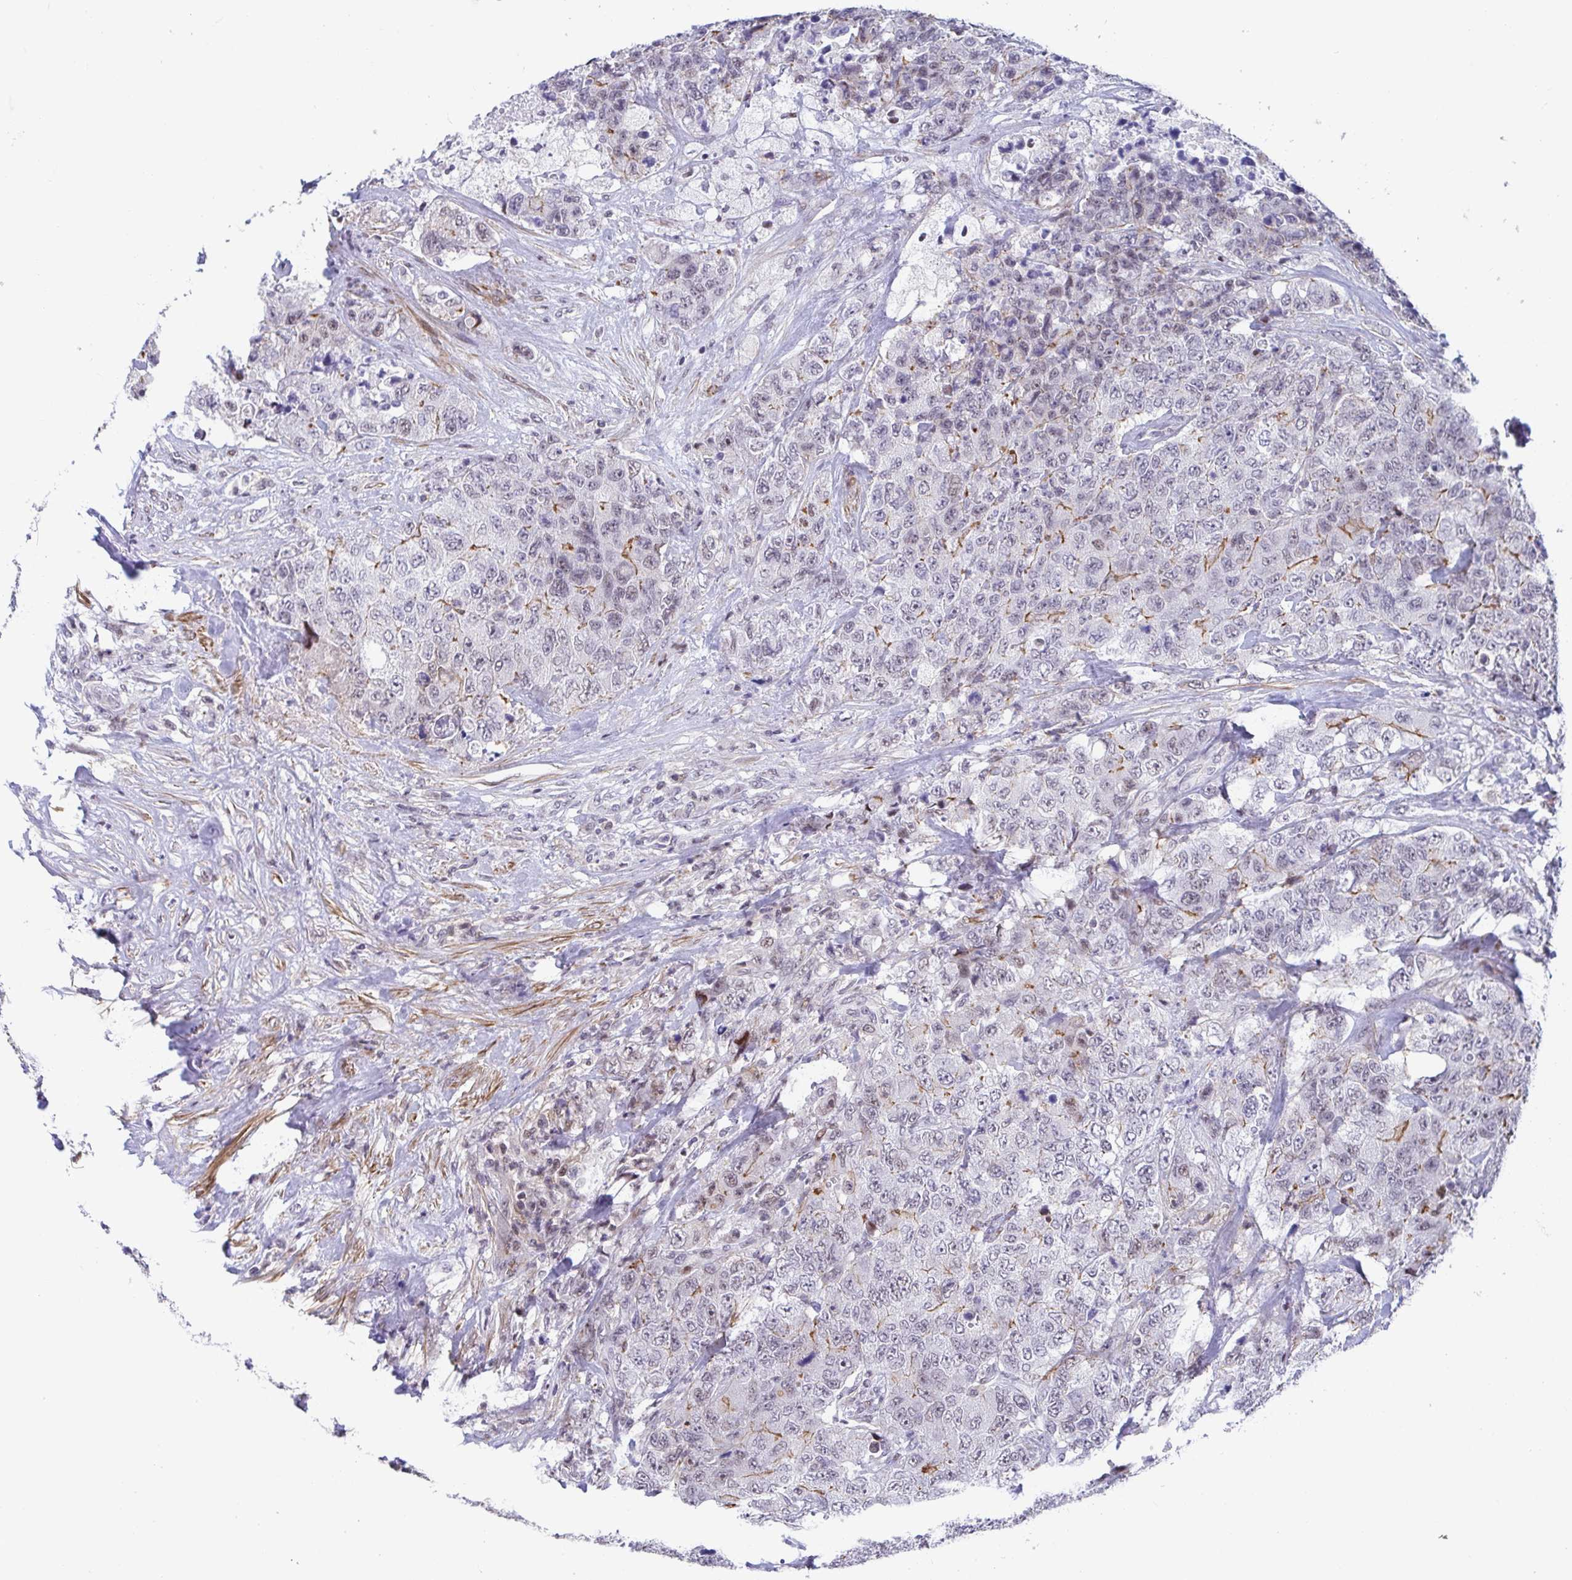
{"staining": {"intensity": "moderate", "quantity": "<25%", "location": "cytoplasmic/membranous"}, "tissue": "urothelial cancer", "cell_type": "Tumor cells", "image_type": "cancer", "snomed": [{"axis": "morphology", "description": "Urothelial carcinoma, High grade"}, {"axis": "topography", "description": "Urinary bladder"}], "caption": "Urothelial carcinoma (high-grade) was stained to show a protein in brown. There is low levels of moderate cytoplasmic/membranous staining in about <25% of tumor cells. (DAB (3,3'-diaminobenzidine) = brown stain, brightfield microscopy at high magnification).", "gene": "WDR72", "patient": {"sex": "female", "age": 78}}